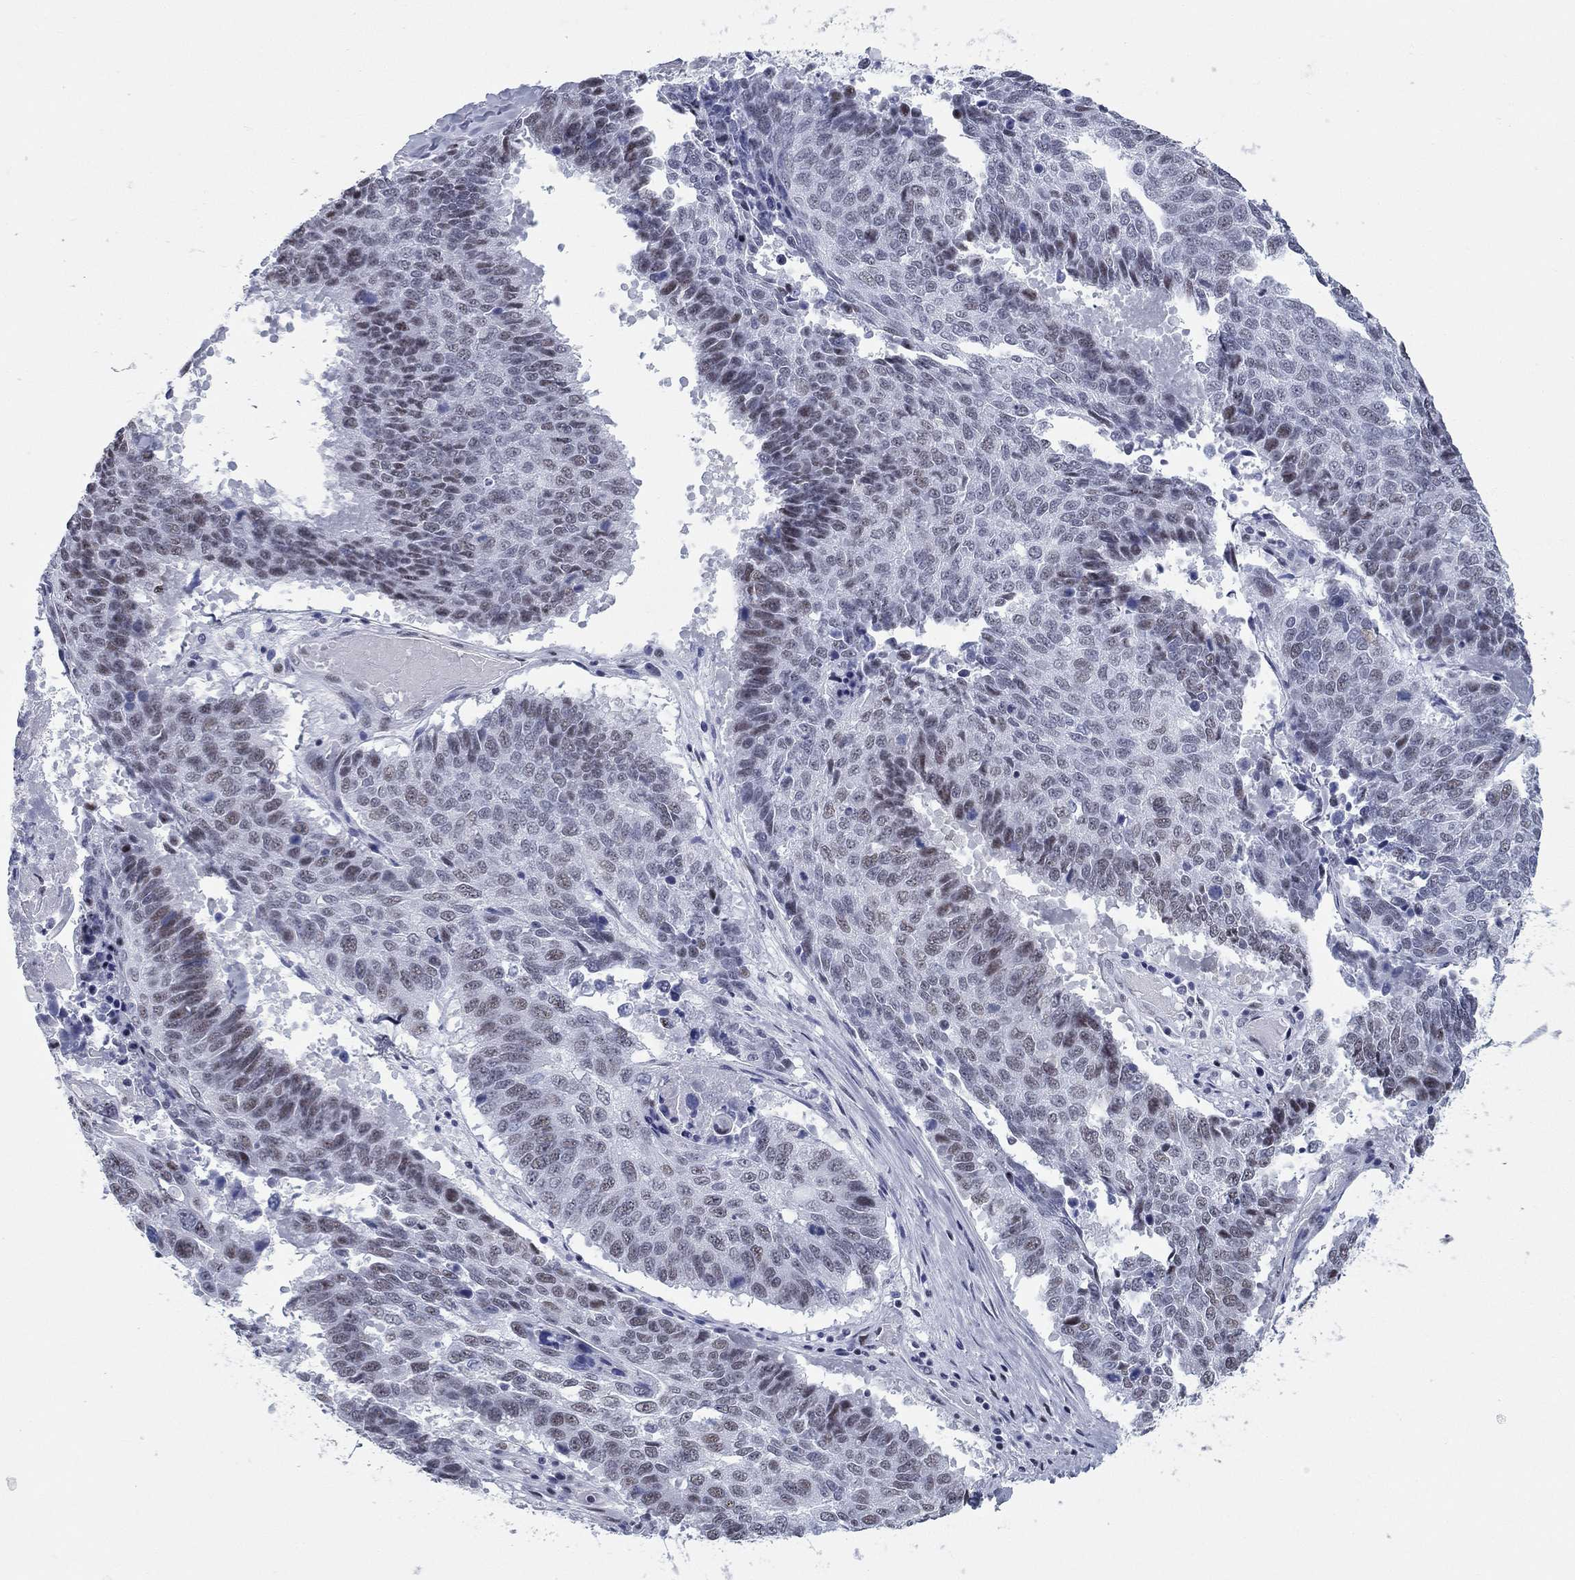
{"staining": {"intensity": "moderate", "quantity": "<25%", "location": "nuclear"}, "tissue": "lung cancer", "cell_type": "Tumor cells", "image_type": "cancer", "snomed": [{"axis": "morphology", "description": "Squamous cell carcinoma, NOS"}, {"axis": "topography", "description": "Lung"}], "caption": "A brown stain highlights moderate nuclear positivity of a protein in human lung cancer tumor cells. The staining is performed using DAB (3,3'-diaminobenzidine) brown chromogen to label protein expression. The nuclei are counter-stained blue using hematoxylin.", "gene": "ASF1B", "patient": {"sex": "male", "age": 73}}